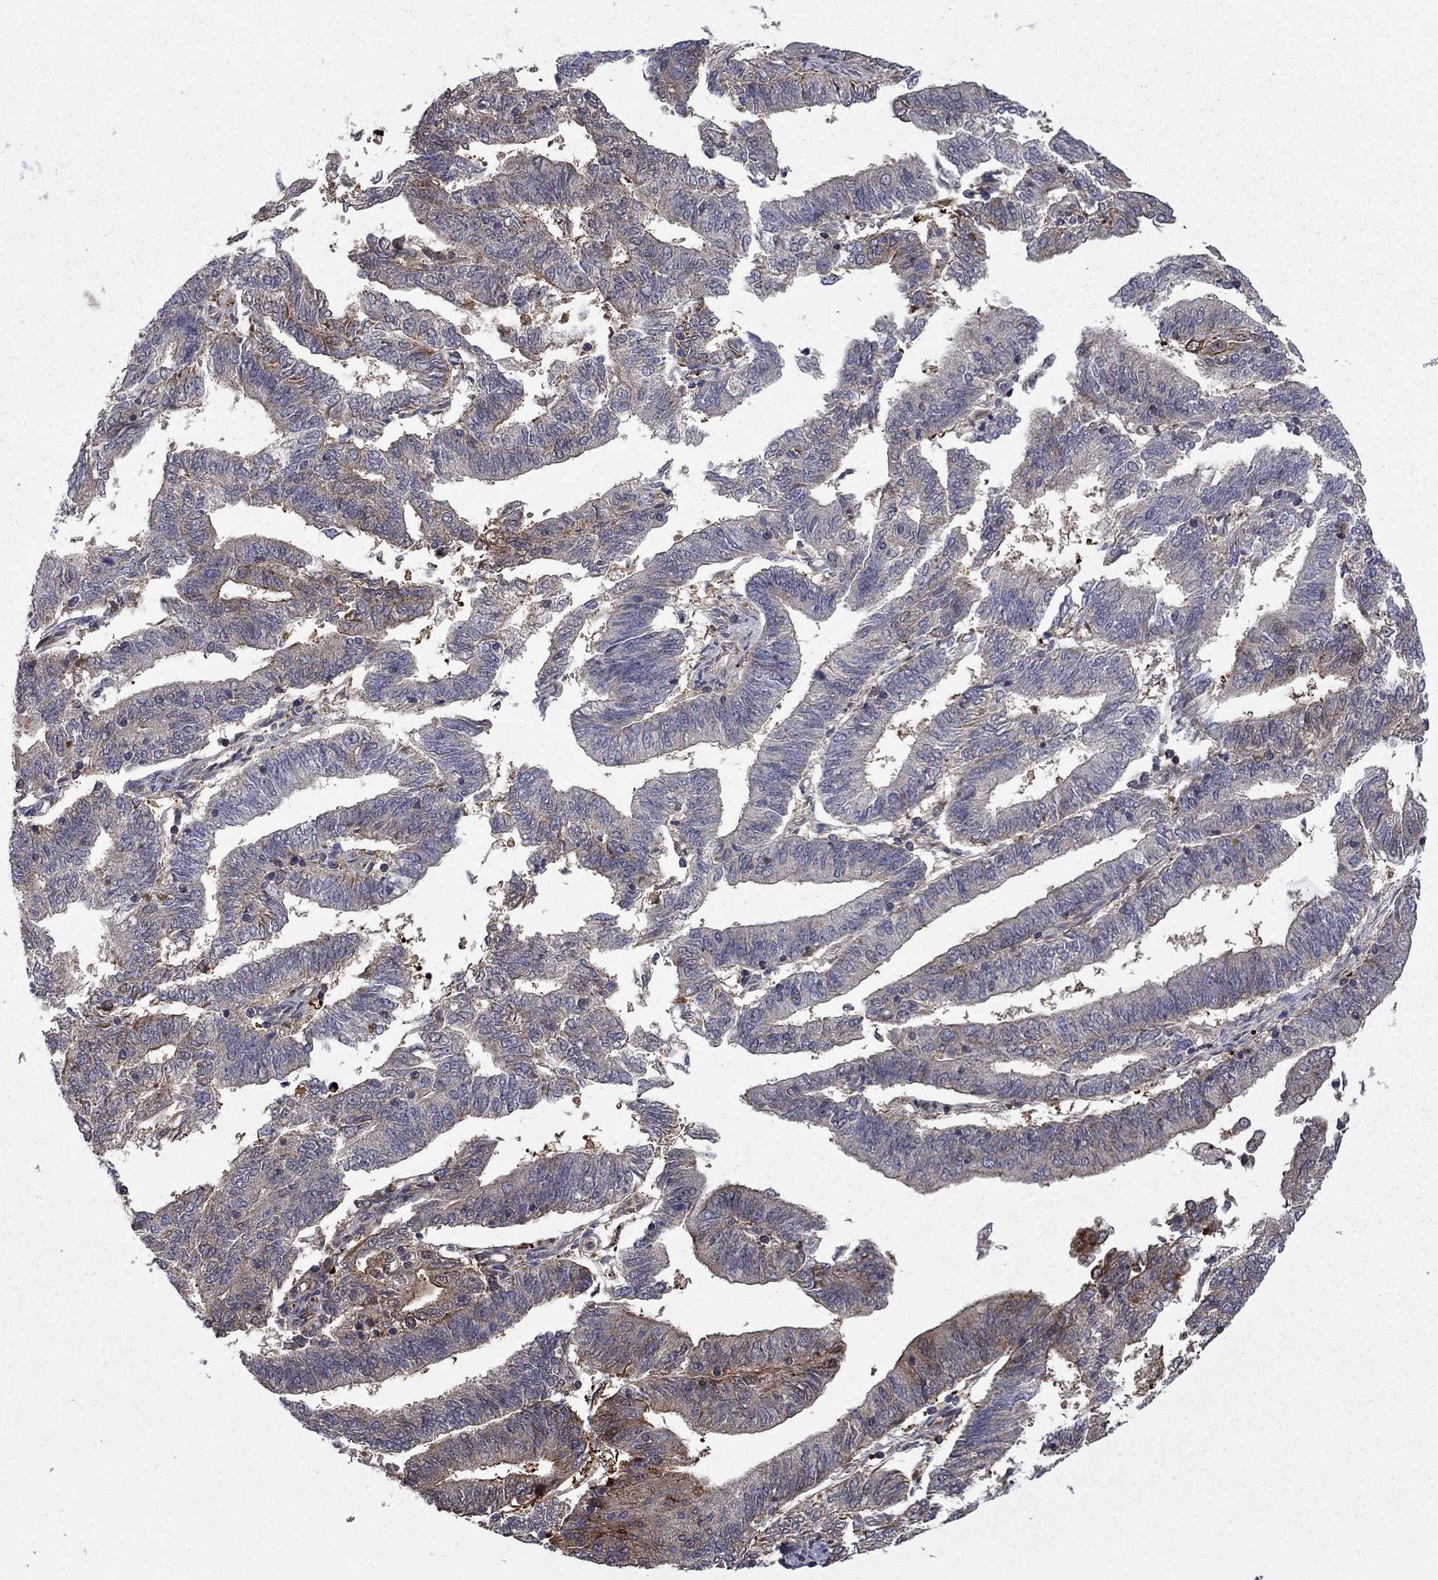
{"staining": {"intensity": "strong", "quantity": "<25%", "location": "cytoplasmic/membranous"}, "tissue": "endometrial cancer", "cell_type": "Tumor cells", "image_type": "cancer", "snomed": [{"axis": "morphology", "description": "Adenocarcinoma, NOS"}, {"axis": "topography", "description": "Endometrium"}], "caption": "Protein analysis of endometrial cancer tissue exhibits strong cytoplasmic/membranous expression in about <25% of tumor cells.", "gene": "HDAC4", "patient": {"sex": "female", "age": 82}}